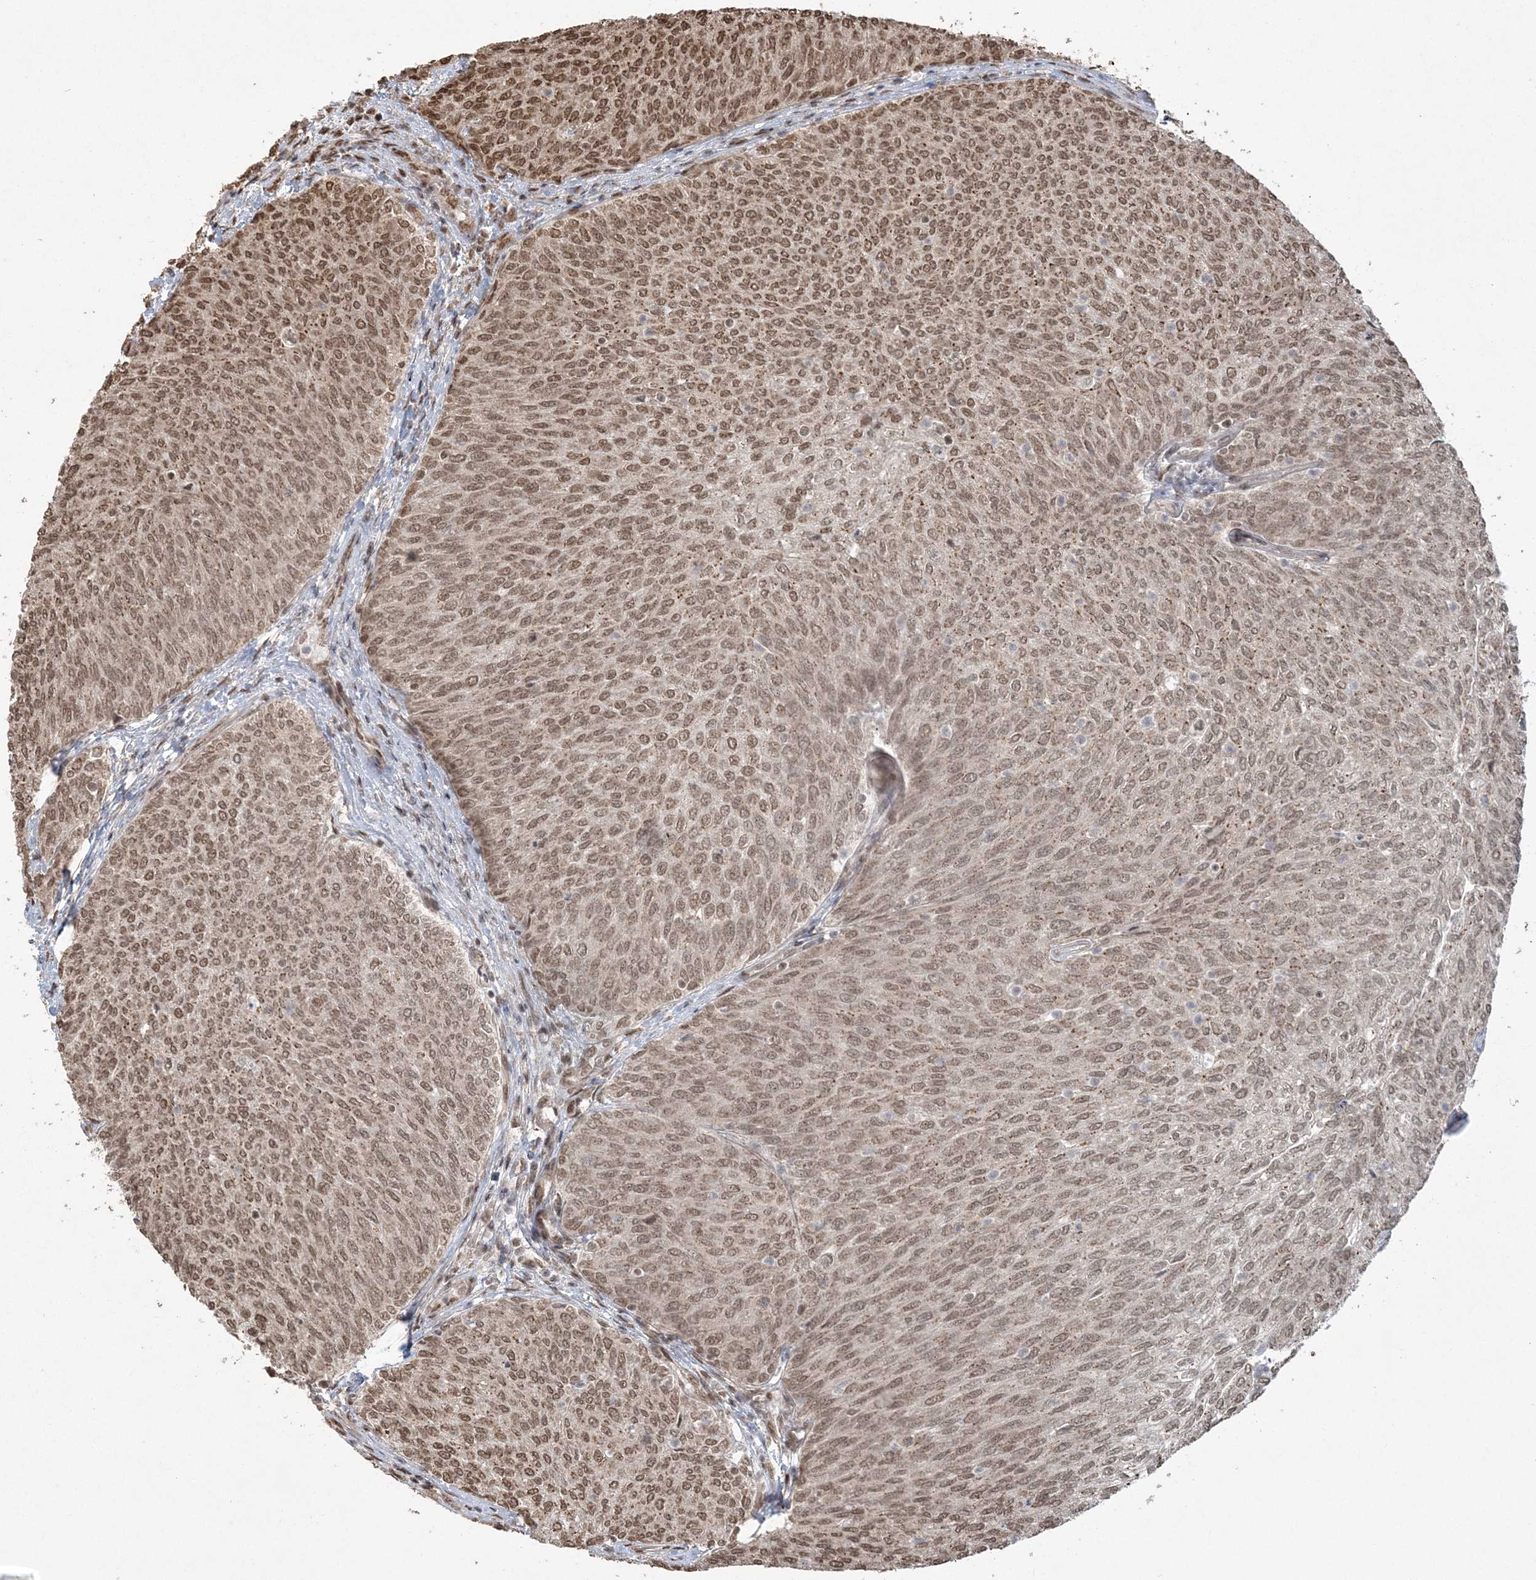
{"staining": {"intensity": "moderate", "quantity": ">75%", "location": "nuclear"}, "tissue": "urothelial cancer", "cell_type": "Tumor cells", "image_type": "cancer", "snomed": [{"axis": "morphology", "description": "Urothelial carcinoma, Low grade"}, {"axis": "topography", "description": "Urinary bladder"}], "caption": "The histopathology image displays staining of low-grade urothelial carcinoma, revealing moderate nuclear protein staining (brown color) within tumor cells.", "gene": "ZNF839", "patient": {"sex": "female", "age": 79}}